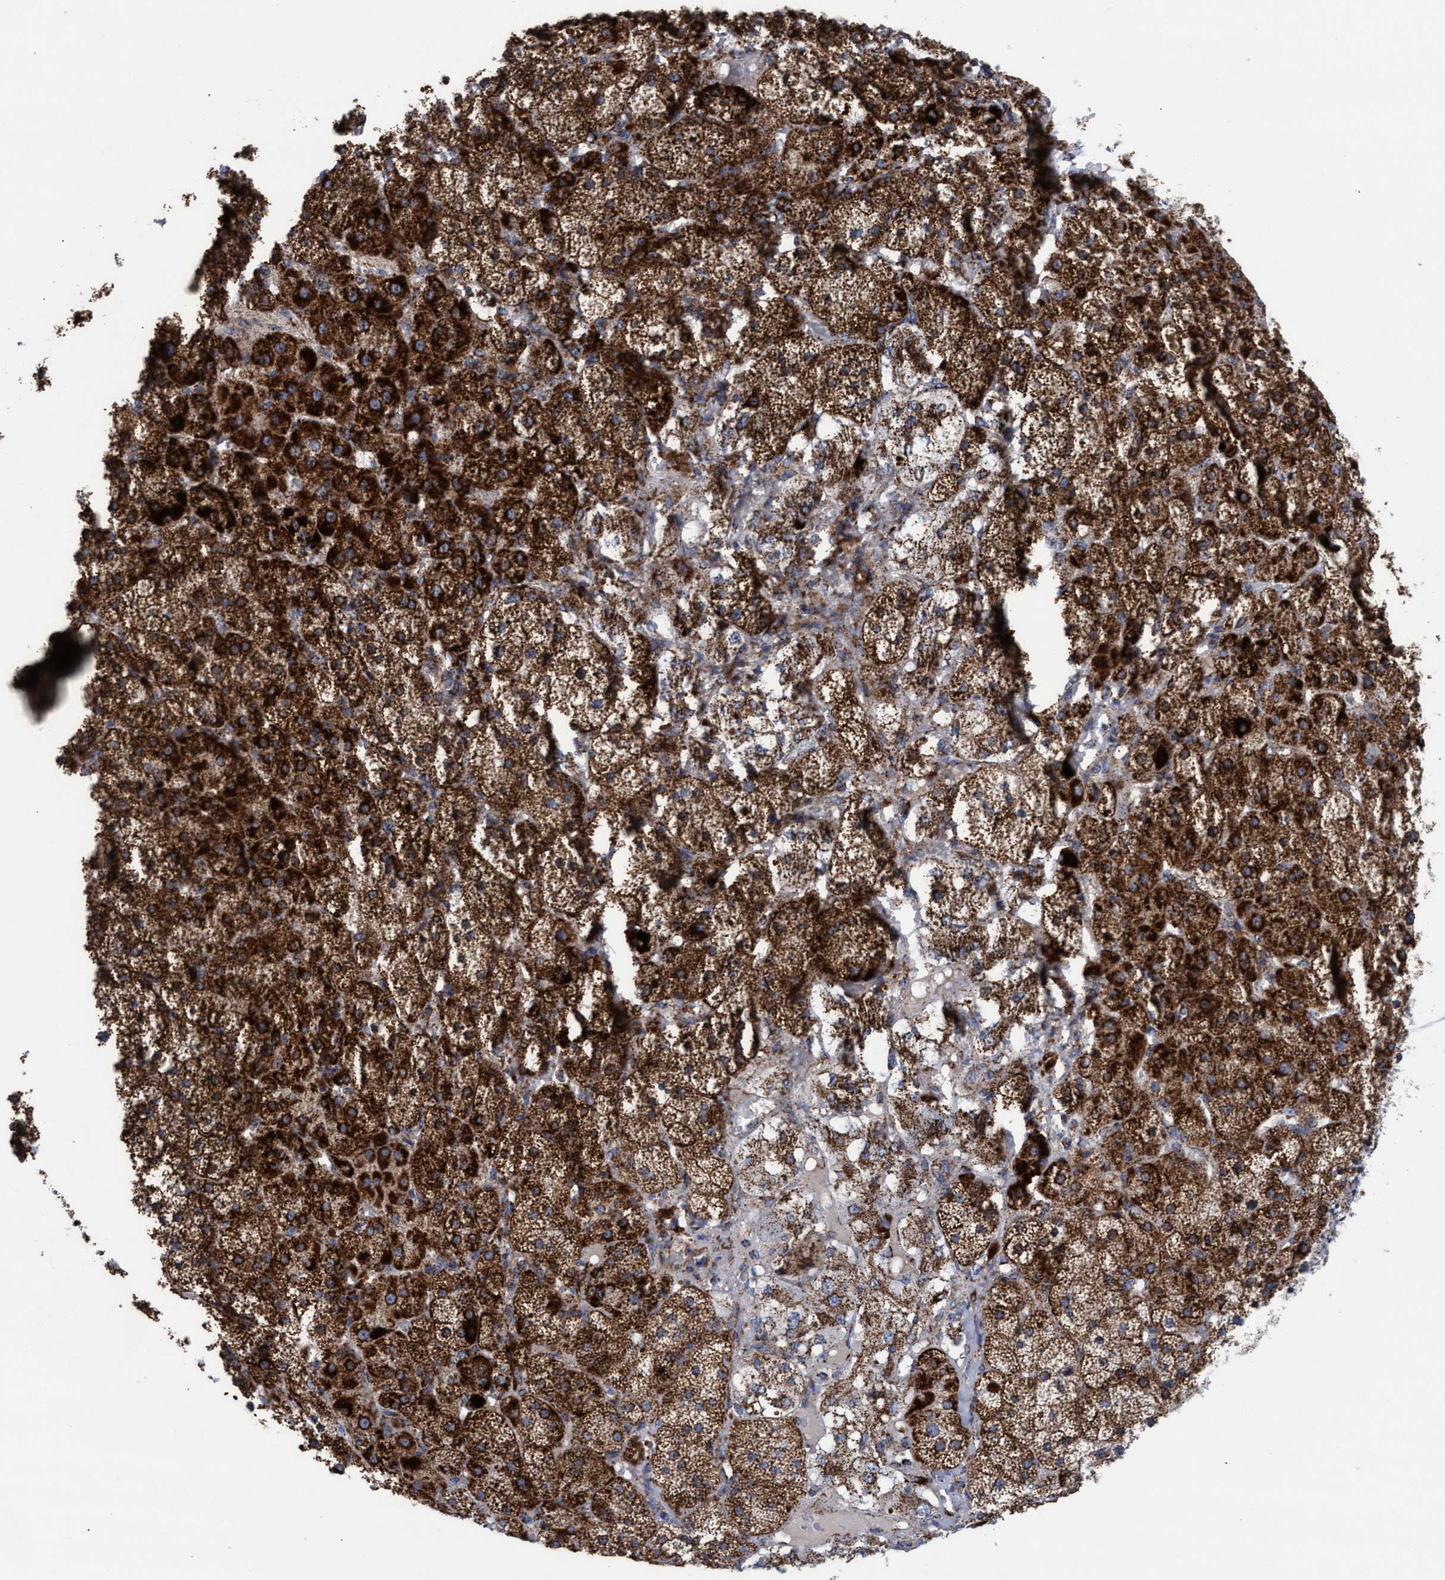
{"staining": {"intensity": "strong", "quantity": ">75%", "location": "cytoplasmic/membranous"}, "tissue": "adrenal gland", "cell_type": "Glandular cells", "image_type": "normal", "snomed": [{"axis": "morphology", "description": "Normal tissue, NOS"}, {"axis": "topography", "description": "Adrenal gland"}], "caption": "A high-resolution photomicrograph shows IHC staining of unremarkable adrenal gland, which displays strong cytoplasmic/membranous expression in about >75% of glandular cells.", "gene": "MRPL38", "patient": {"sex": "male", "age": 57}}